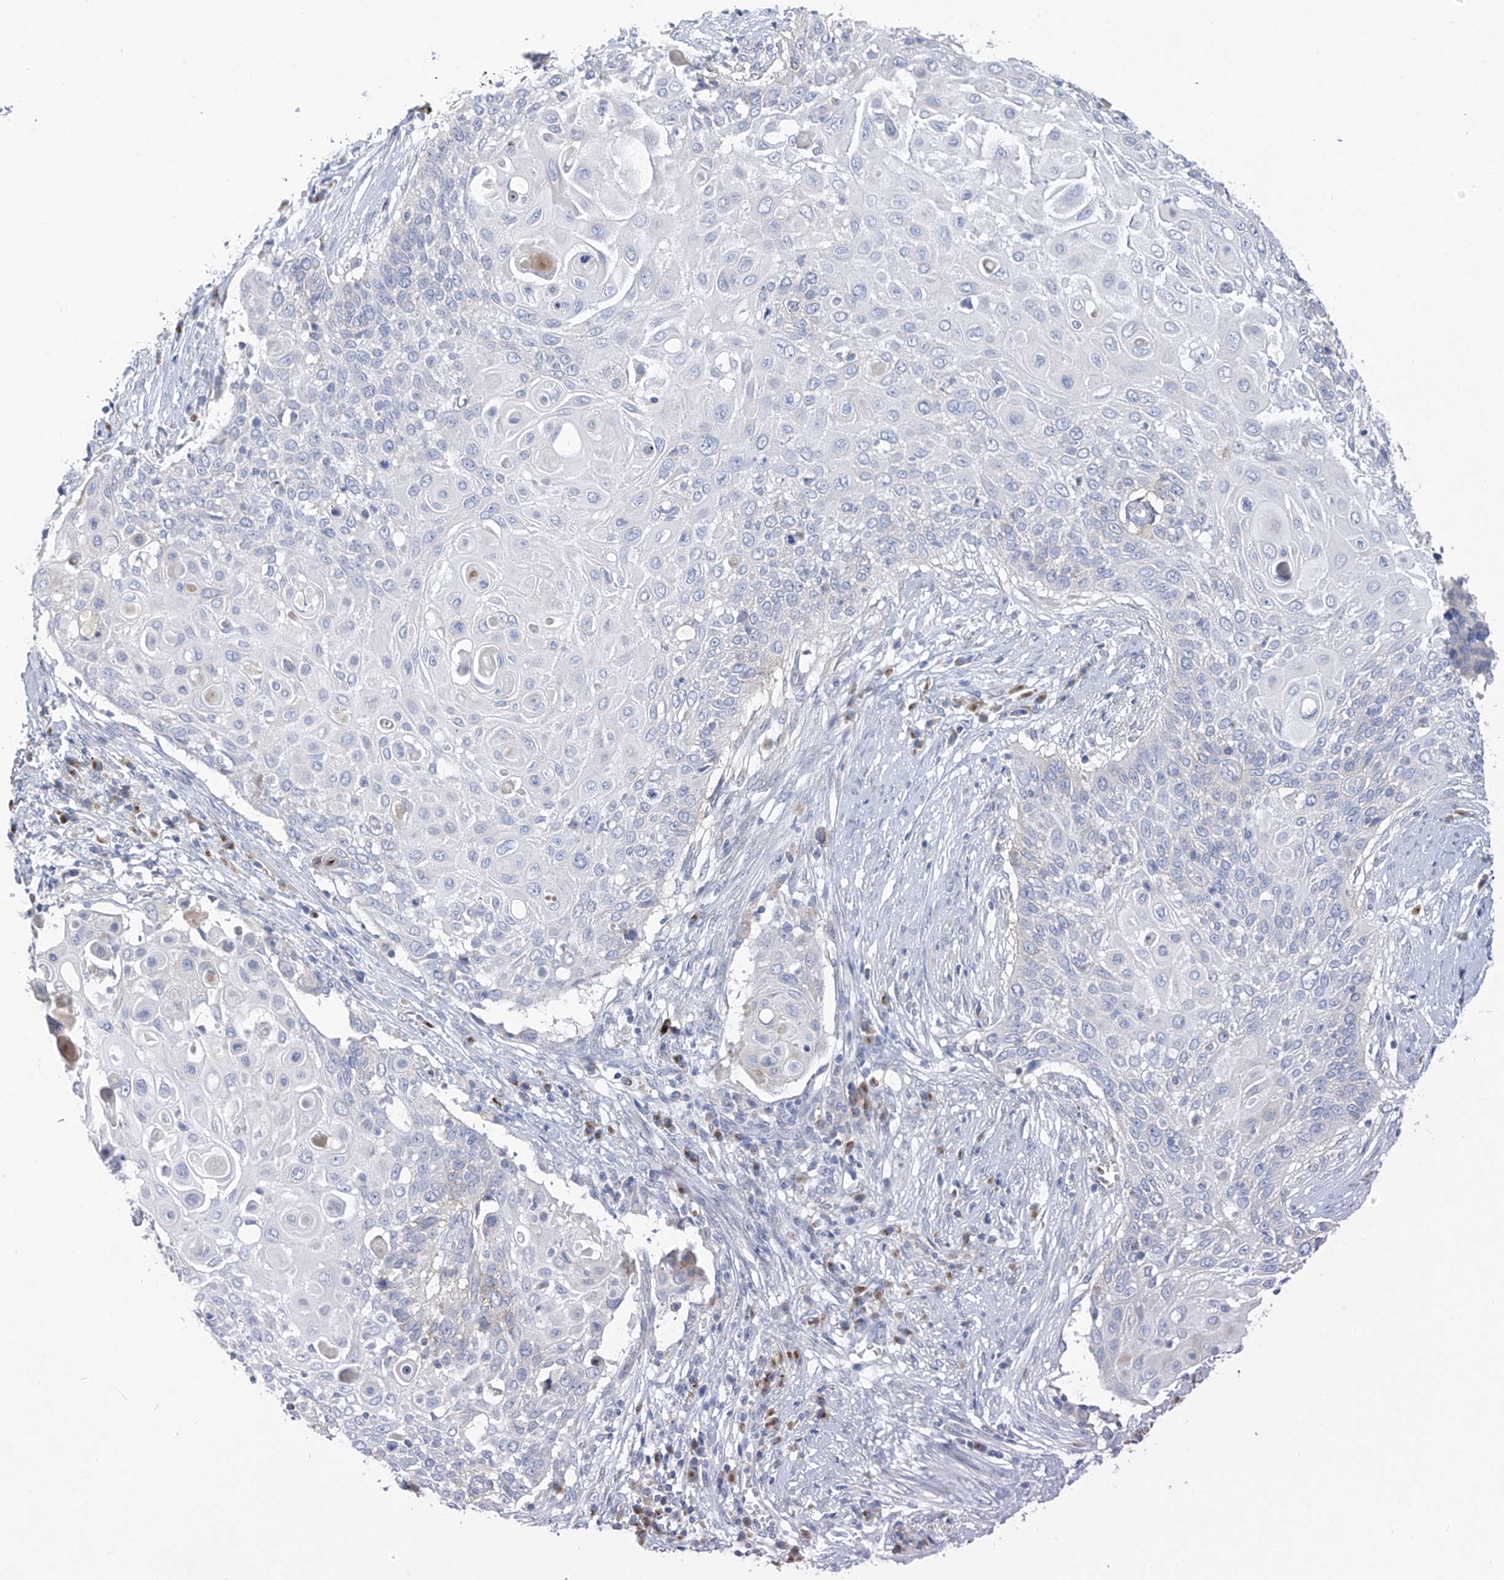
{"staining": {"intensity": "negative", "quantity": "none", "location": "none"}, "tissue": "cervical cancer", "cell_type": "Tumor cells", "image_type": "cancer", "snomed": [{"axis": "morphology", "description": "Squamous cell carcinoma, NOS"}, {"axis": "topography", "description": "Cervix"}], "caption": "Immunohistochemical staining of squamous cell carcinoma (cervical) exhibits no significant expression in tumor cells.", "gene": "SLCO4A1", "patient": {"sex": "female", "age": 39}}